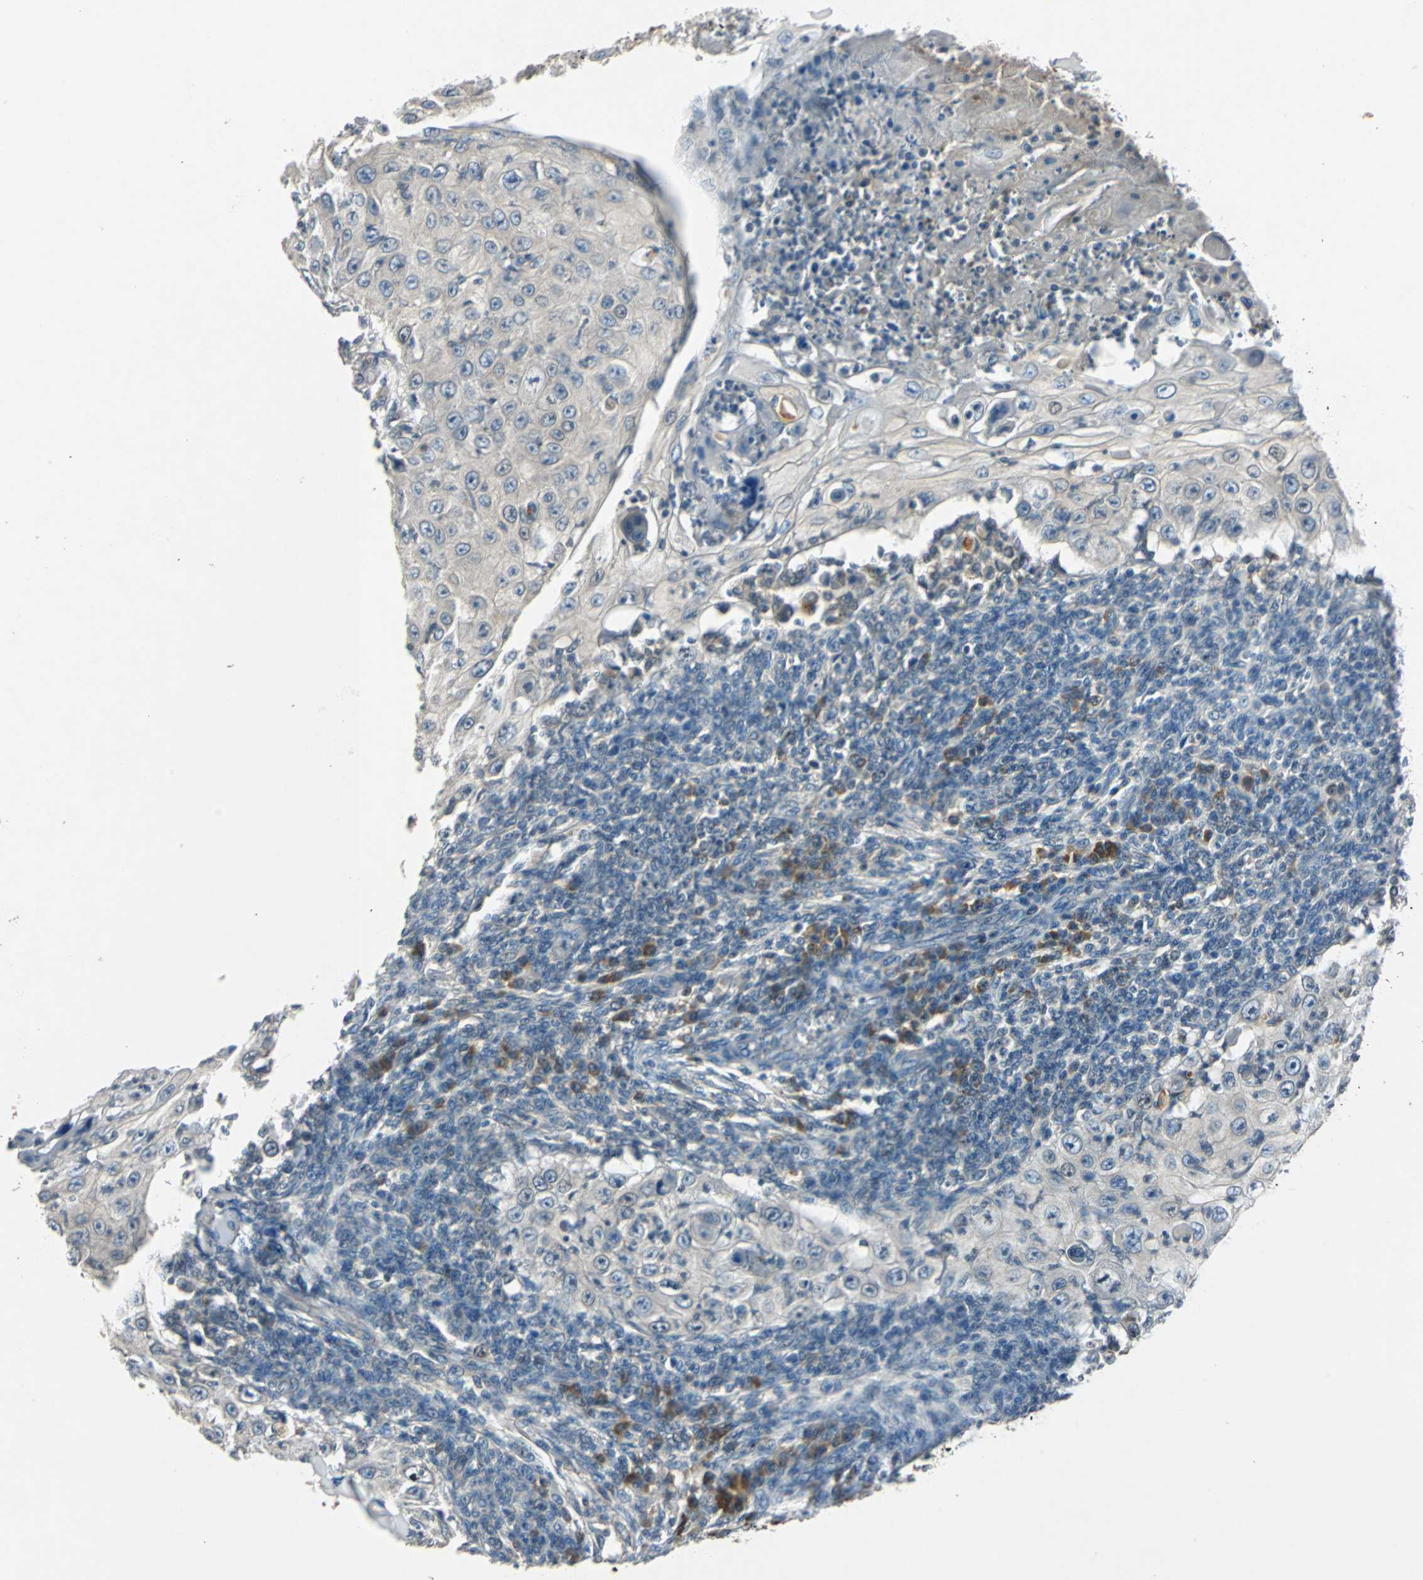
{"staining": {"intensity": "negative", "quantity": "none", "location": "none"}, "tissue": "skin cancer", "cell_type": "Tumor cells", "image_type": "cancer", "snomed": [{"axis": "morphology", "description": "Squamous cell carcinoma, NOS"}, {"axis": "topography", "description": "Skin"}], "caption": "An image of skin squamous cell carcinoma stained for a protein displays no brown staining in tumor cells. Nuclei are stained in blue.", "gene": "SLC2A13", "patient": {"sex": "male", "age": 86}}